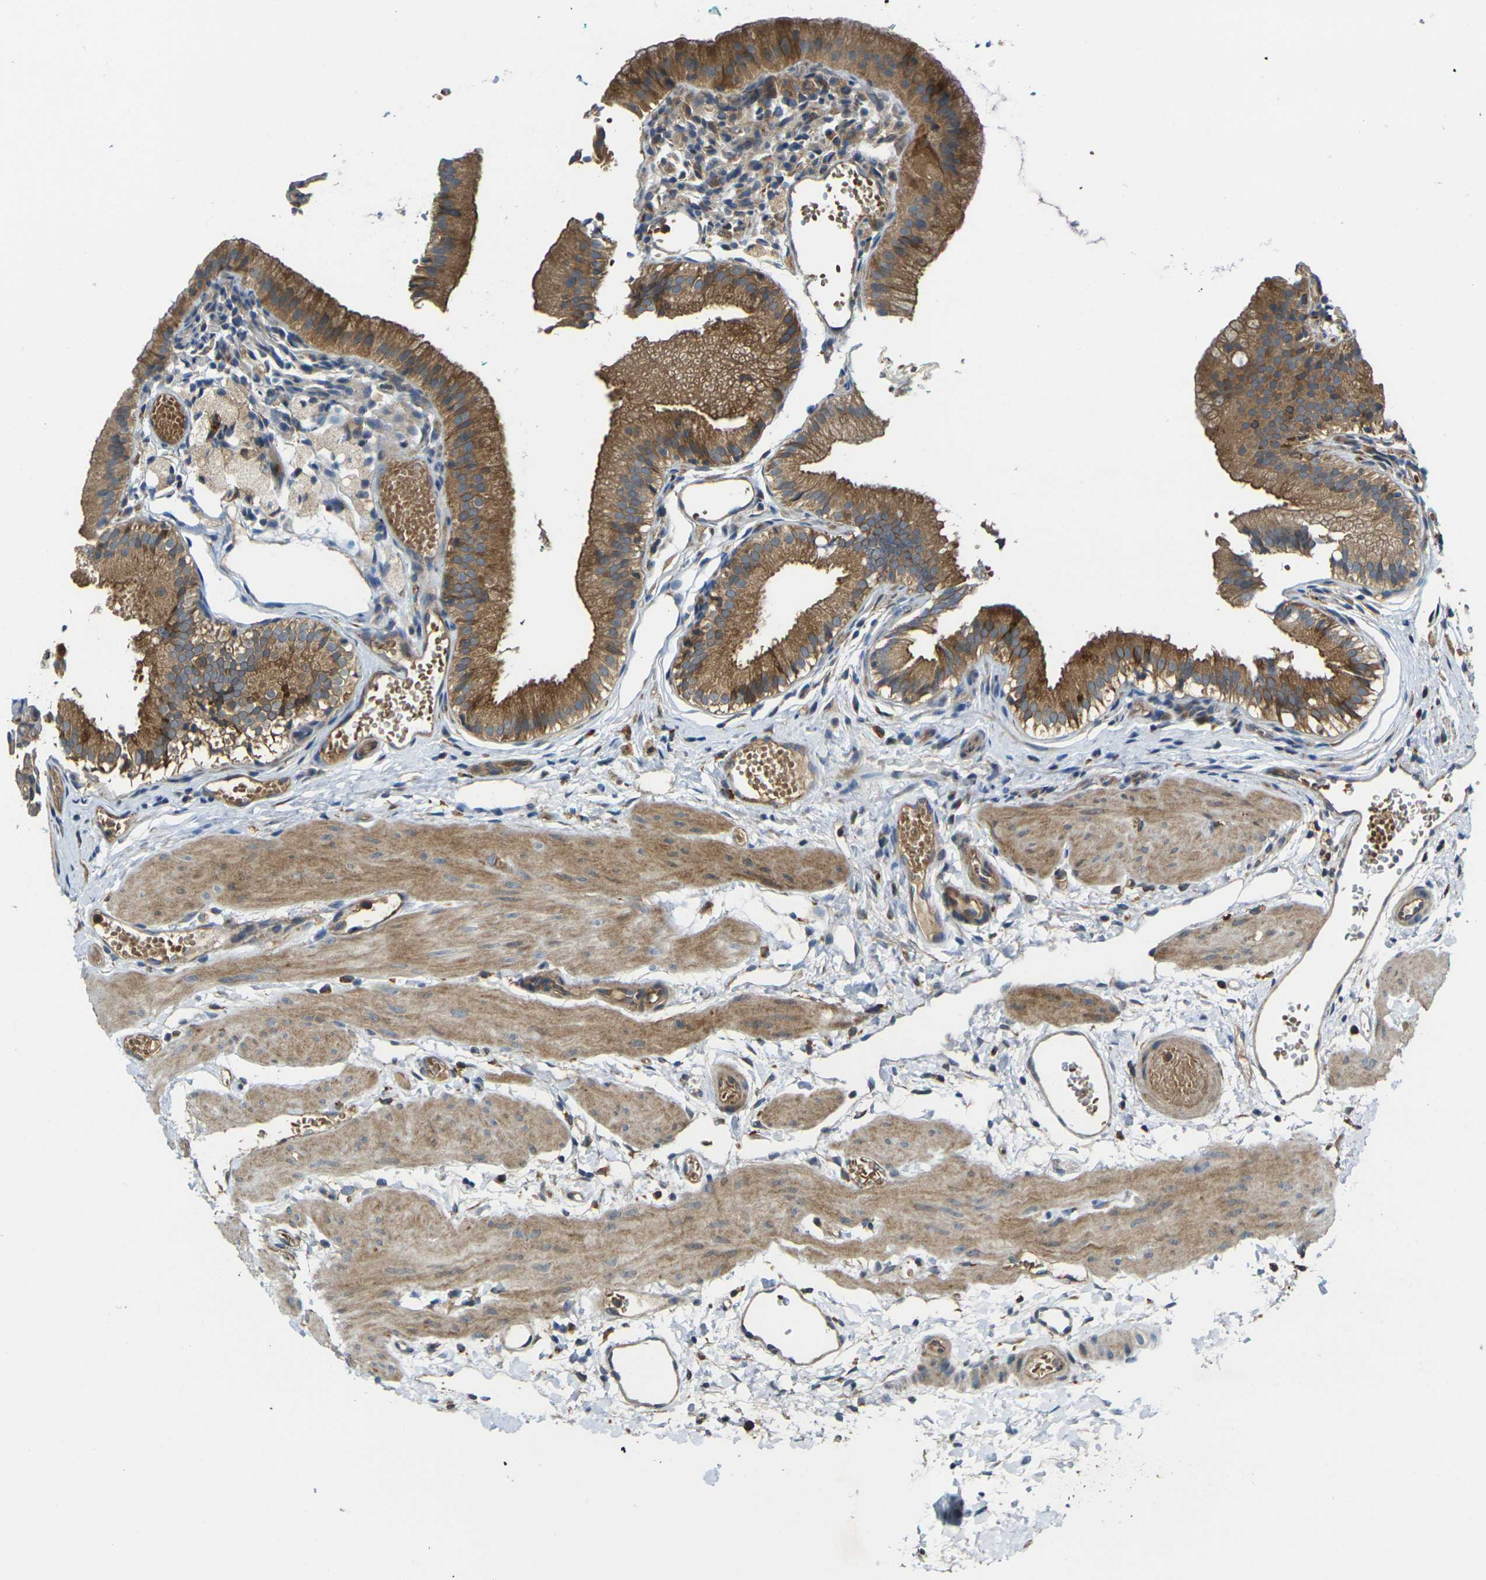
{"staining": {"intensity": "moderate", "quantity": ">75%", "location": "cytoplasmic/membranous"}, "tissue": "gallbladder", "cell_type": "Glandular cells", "image_type": "normal", "snomed": [{"axis": "morphology", "description": "Normal tissue, NOS"}, {"axis": "topography", "description": "Gallbladder"}], "caption": "The image shows a brown stain indicating the presence of a protein in the cytoplasmic/membranous of glandular cells in gallbladder. Immunohistochemistry stains the protein in brown and the nuclei are stained blue.", "gene": "FZD1", "patient": {"sex": "female", "age": 26}}